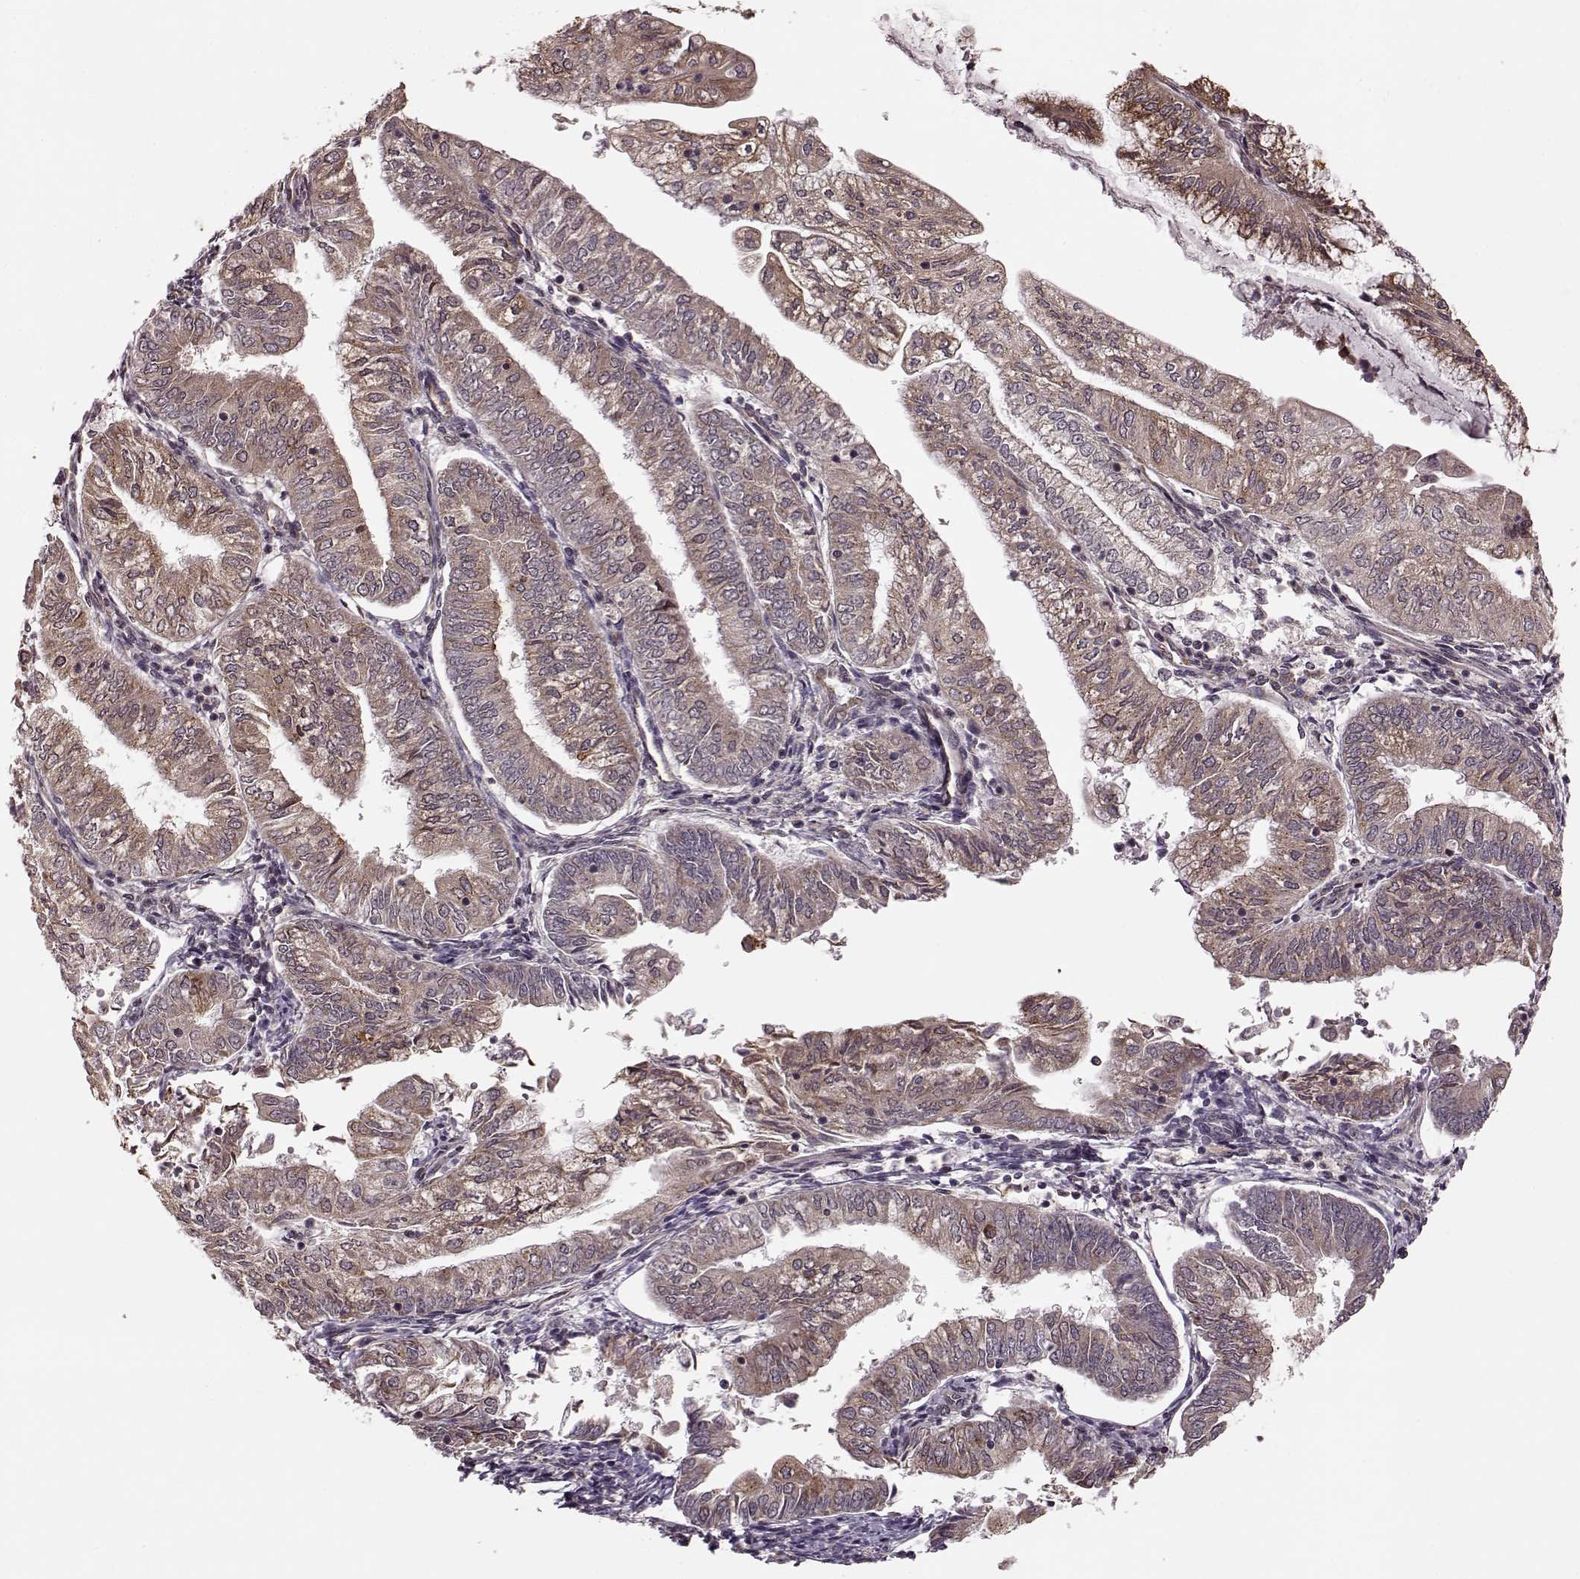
{"staining": {"intensity": "weak", "quantity": ">75%", "location": "cytoplasmic/membranous"}, "tissue": "endometrial cancer", "cell_type": "Tumor cells", "image_type": "cancer", "snomed": [{"axis": "morphology", "description": "Adenocarcinoma, NOS"}, {"axis": "topography", "description": "Endometrium"}], "caption": "The histopathology image displays a brown stain indicating the presence of a protein in the cytoplasmic/membranous of tumor cells in adenocarcinoma (endometrial).", "gene": "YIPF5", "patient": {"sex": "female", "age": 55}}